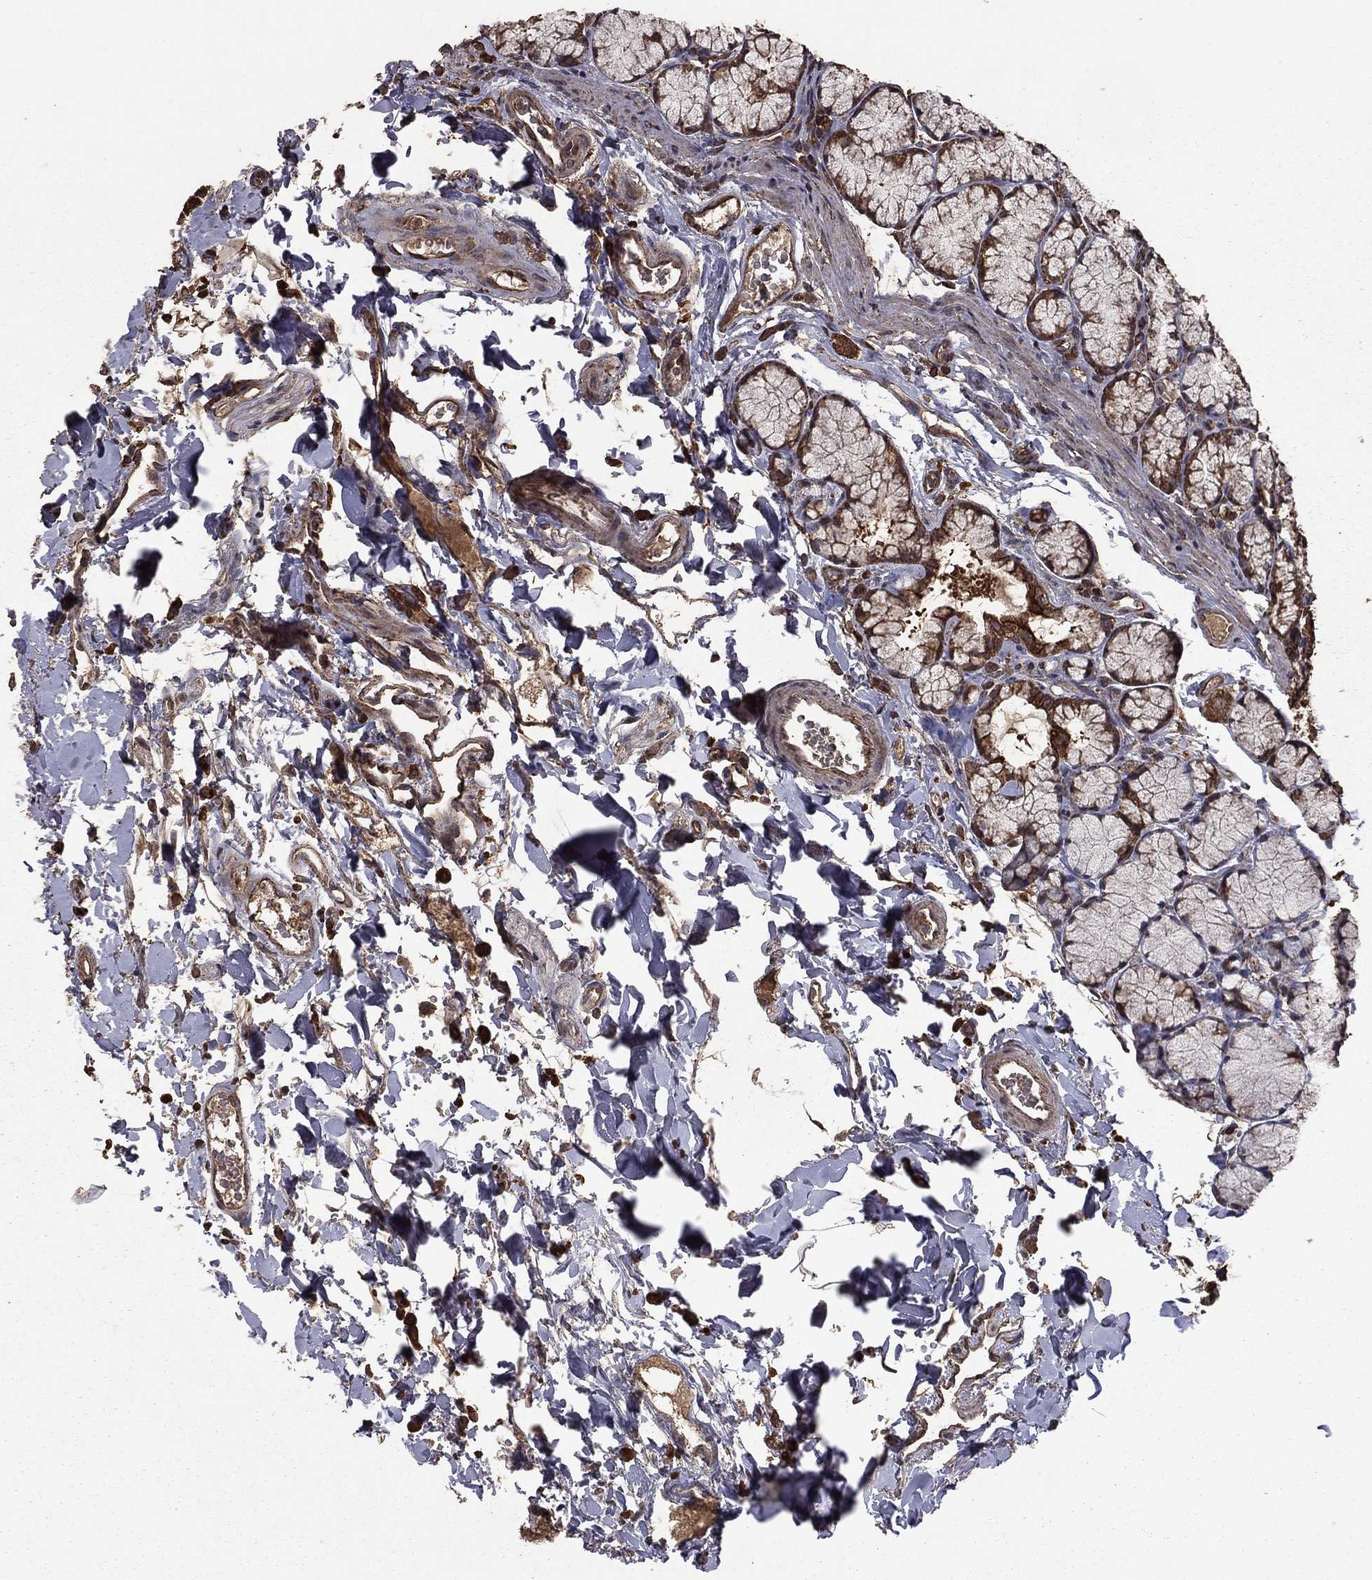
{"staining": {"intensity": "moderate", "quantity": "<25%", "location": "cytoplasmic/membranous"}, "tissue": "duodenum", "cell_type": "Glandular cells", "image_type": "normal", "snomed": [{"axis": "morphology", "description": "Normal tissue, NOS"}, {"axis": "topography", "description": "Duodenum"}], "caption": "DAB (3,3'-diaminobenzidine) immunohistochemical staining of unremarkable duodenum shows moderate cytoplasmic/membranous protein expression in approximately <25% of glandular cells. The staining is performed using DAB brown chromogen to label protein expression. The nuclei are counter-stained blue using hematoxylin.", "gene": "BIRC6", "patient": {"sex": "female", "age": 67}}